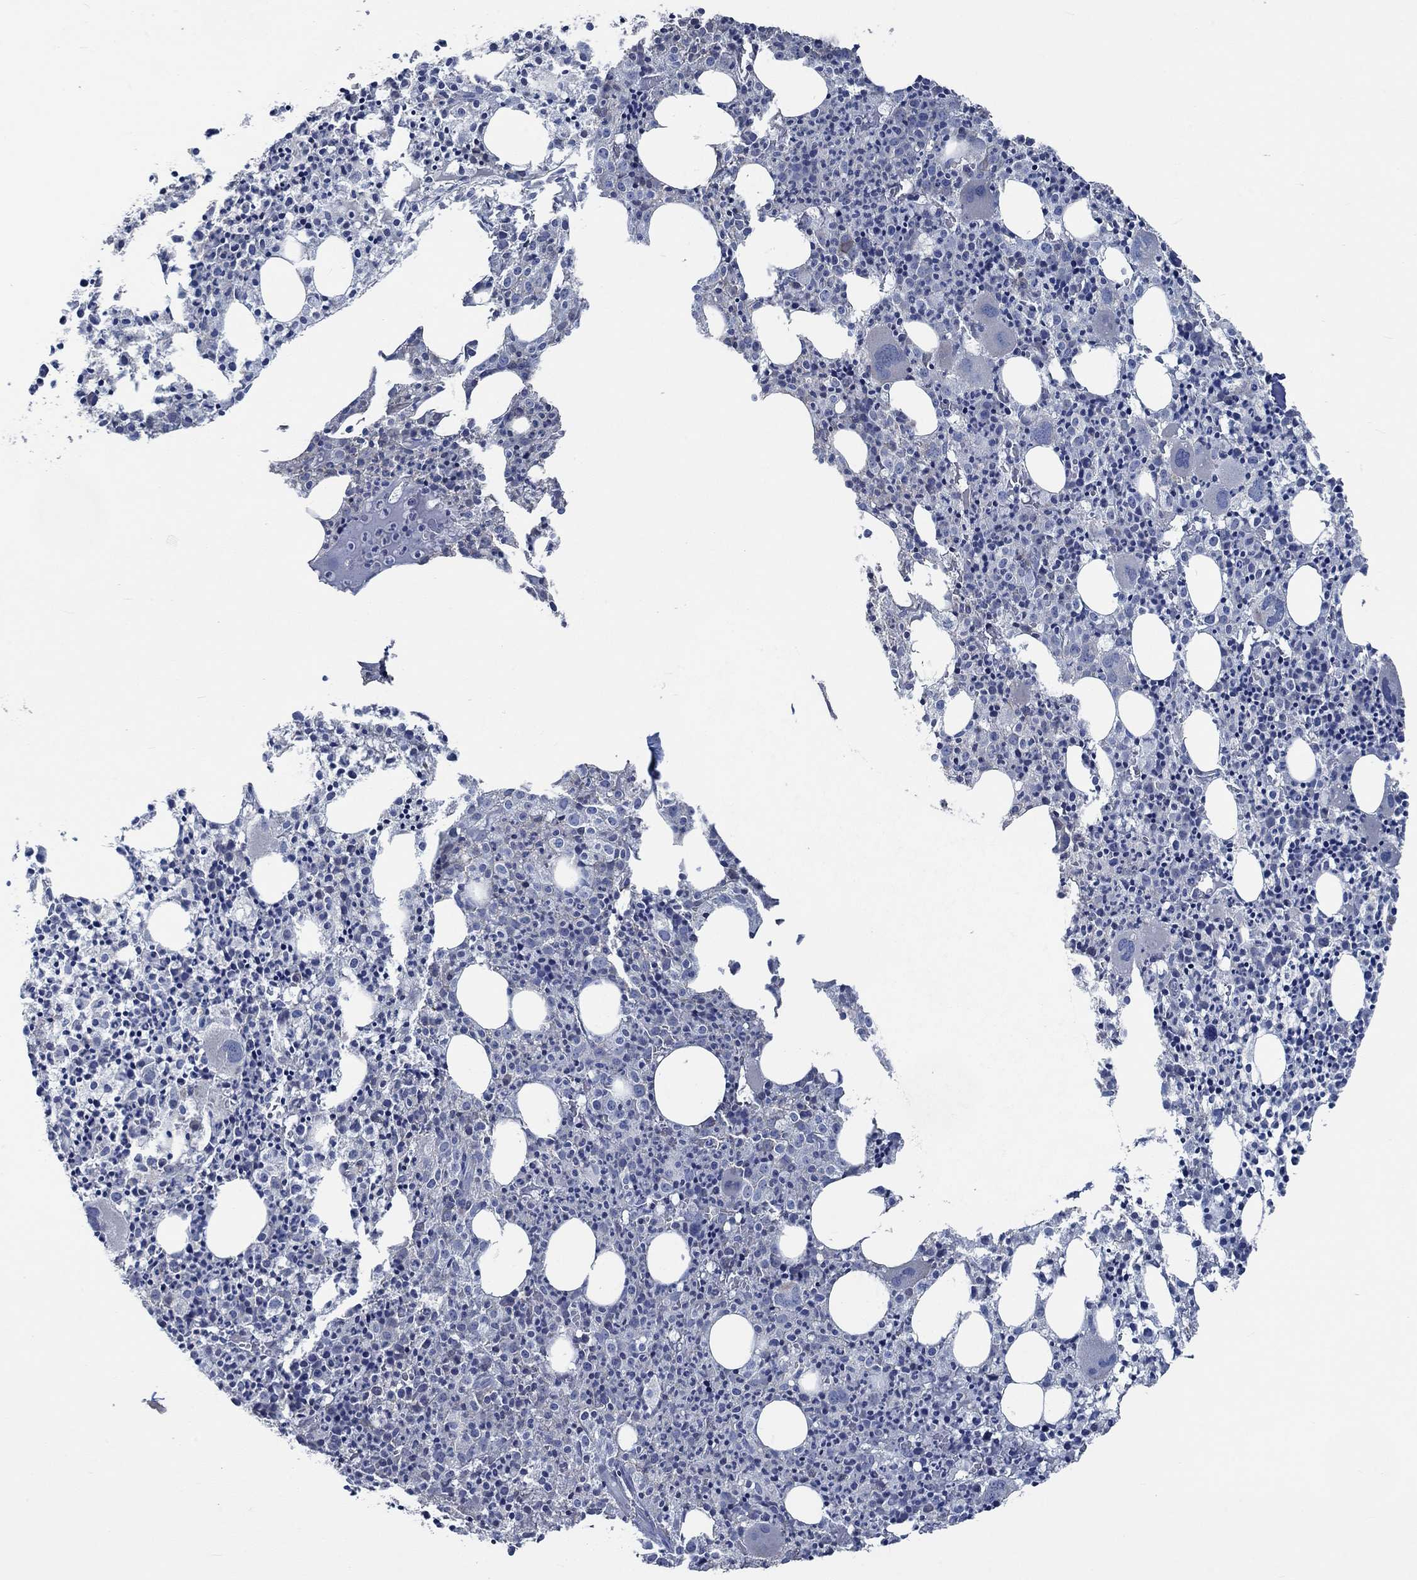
{"staining": {"intensity": "negative", "quantity": "none", "location": "none"}, "tissue": "bone marrow", "cell_type": "Hematopoietic cells", "image_type": "normal", "snomed": [{"axis": "morphology", "description": "Normal tissue, NOS"}, {"axis": "morphology", "description": "Inflammation, NOS"}, {"axis": "topography", "description": "Bone marrow"}], "caption": "Human bone marrow stained for a protein using IHC reveals no expression in hematopoietic cells.", "gene": "OBSCN", "patient": {"sex": "male", "age": 3}}